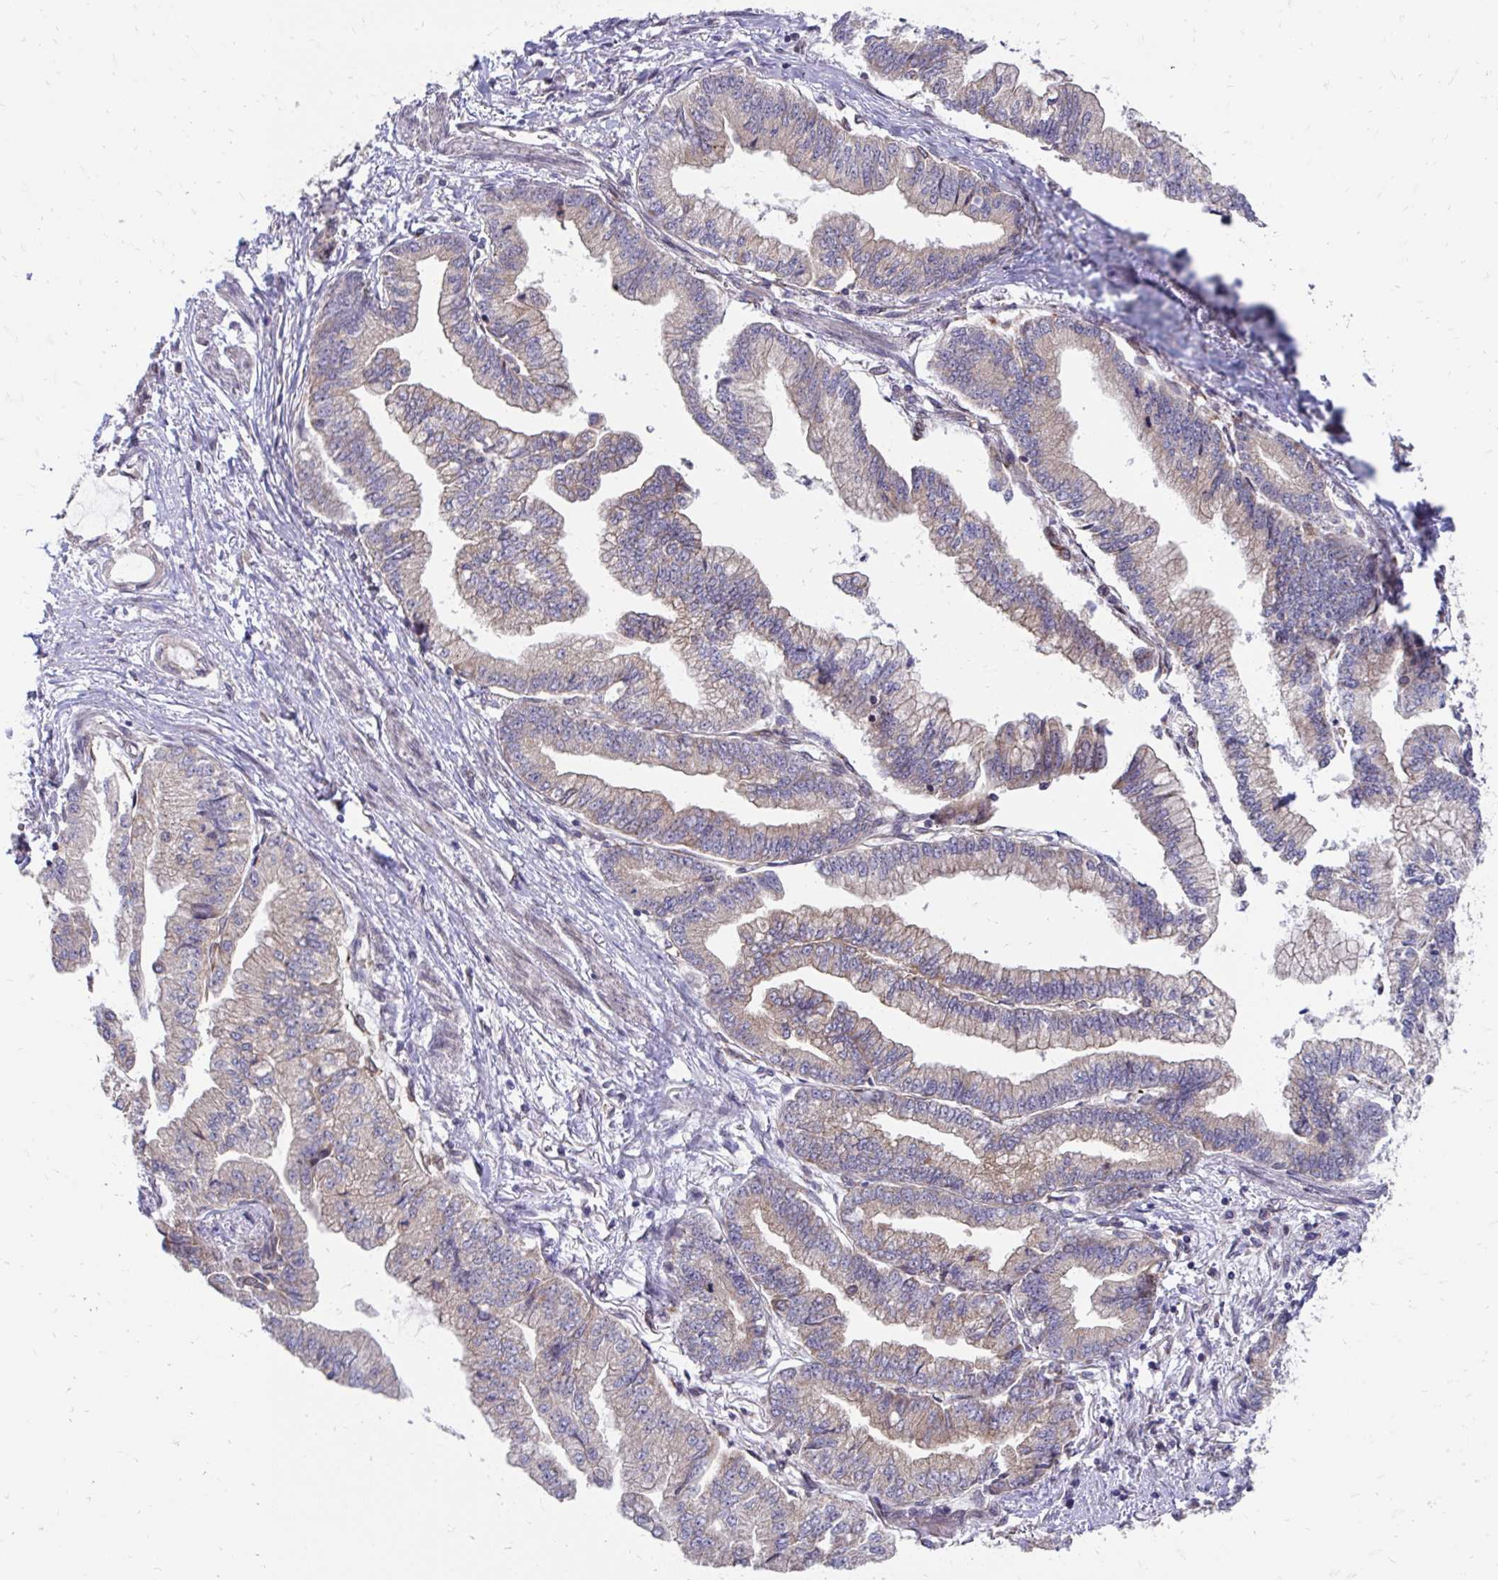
{"staining": {"intensity": "moderate", "quantity": "25%-75%", "location": "cytoplasmic/membranous"}, "tissue": "stomach cancer", "cell_type": "Tumor cells", "image_type": "cancer", "snomed": [{"axis": "morphology", "description": "Adenocarcinoma, NOS"}, {"axis": "topography", "description": "Stomach, upper"}], "caption": "High-power microscopy captured an immunohistochemistry (IHC) photomicrograph of stomach cancer, revealing moderate cytoplasmic/membranous positivity in about 25%-75% of tumor cells. The staining was performed using DAB to visualize the protein expression in brown, while the nuclei were stained in blue with hematoxylin (Magnification: 20x).", "gene": "ITPR2", "patient": {"sex": "female", "age": 74}}